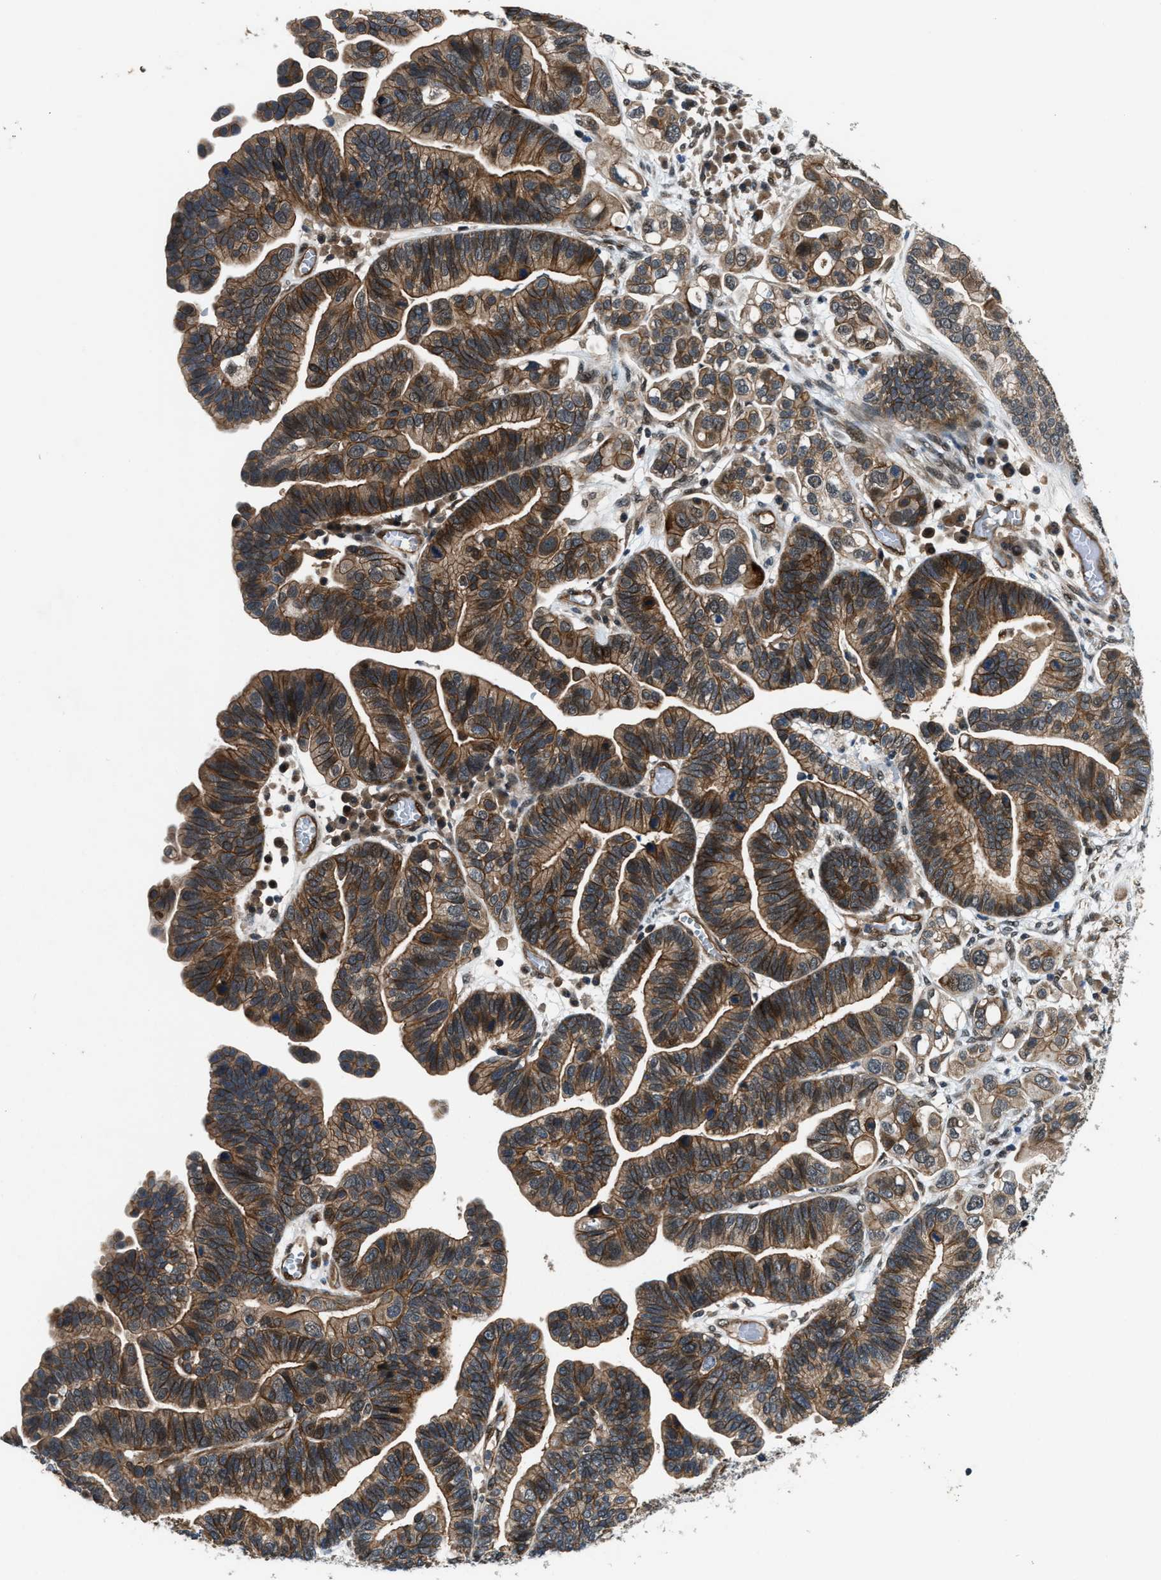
{"staining": {"intensity": "moderate", "quantity": ">75%", "location": "cytoplasmic/membranous"}, "tissue": "ovarian cancer", "cell_type": "Tumor cells", "image_type": "cancer", "snomed": [{"axis": "morphology", "description": "Cystadenocarcinoma, serous, NOS"}, {"axis": "topography", "description": "Ovary"}], "caption": "Protein expression analysis of ovarian cancer (serous cystadenocarcinoma) reveals moderate cytoplasmic/membranous staining in about >75% of tumor cells.", "gene": "COPS2", "patient": {"sex": "female", "age": 56}}